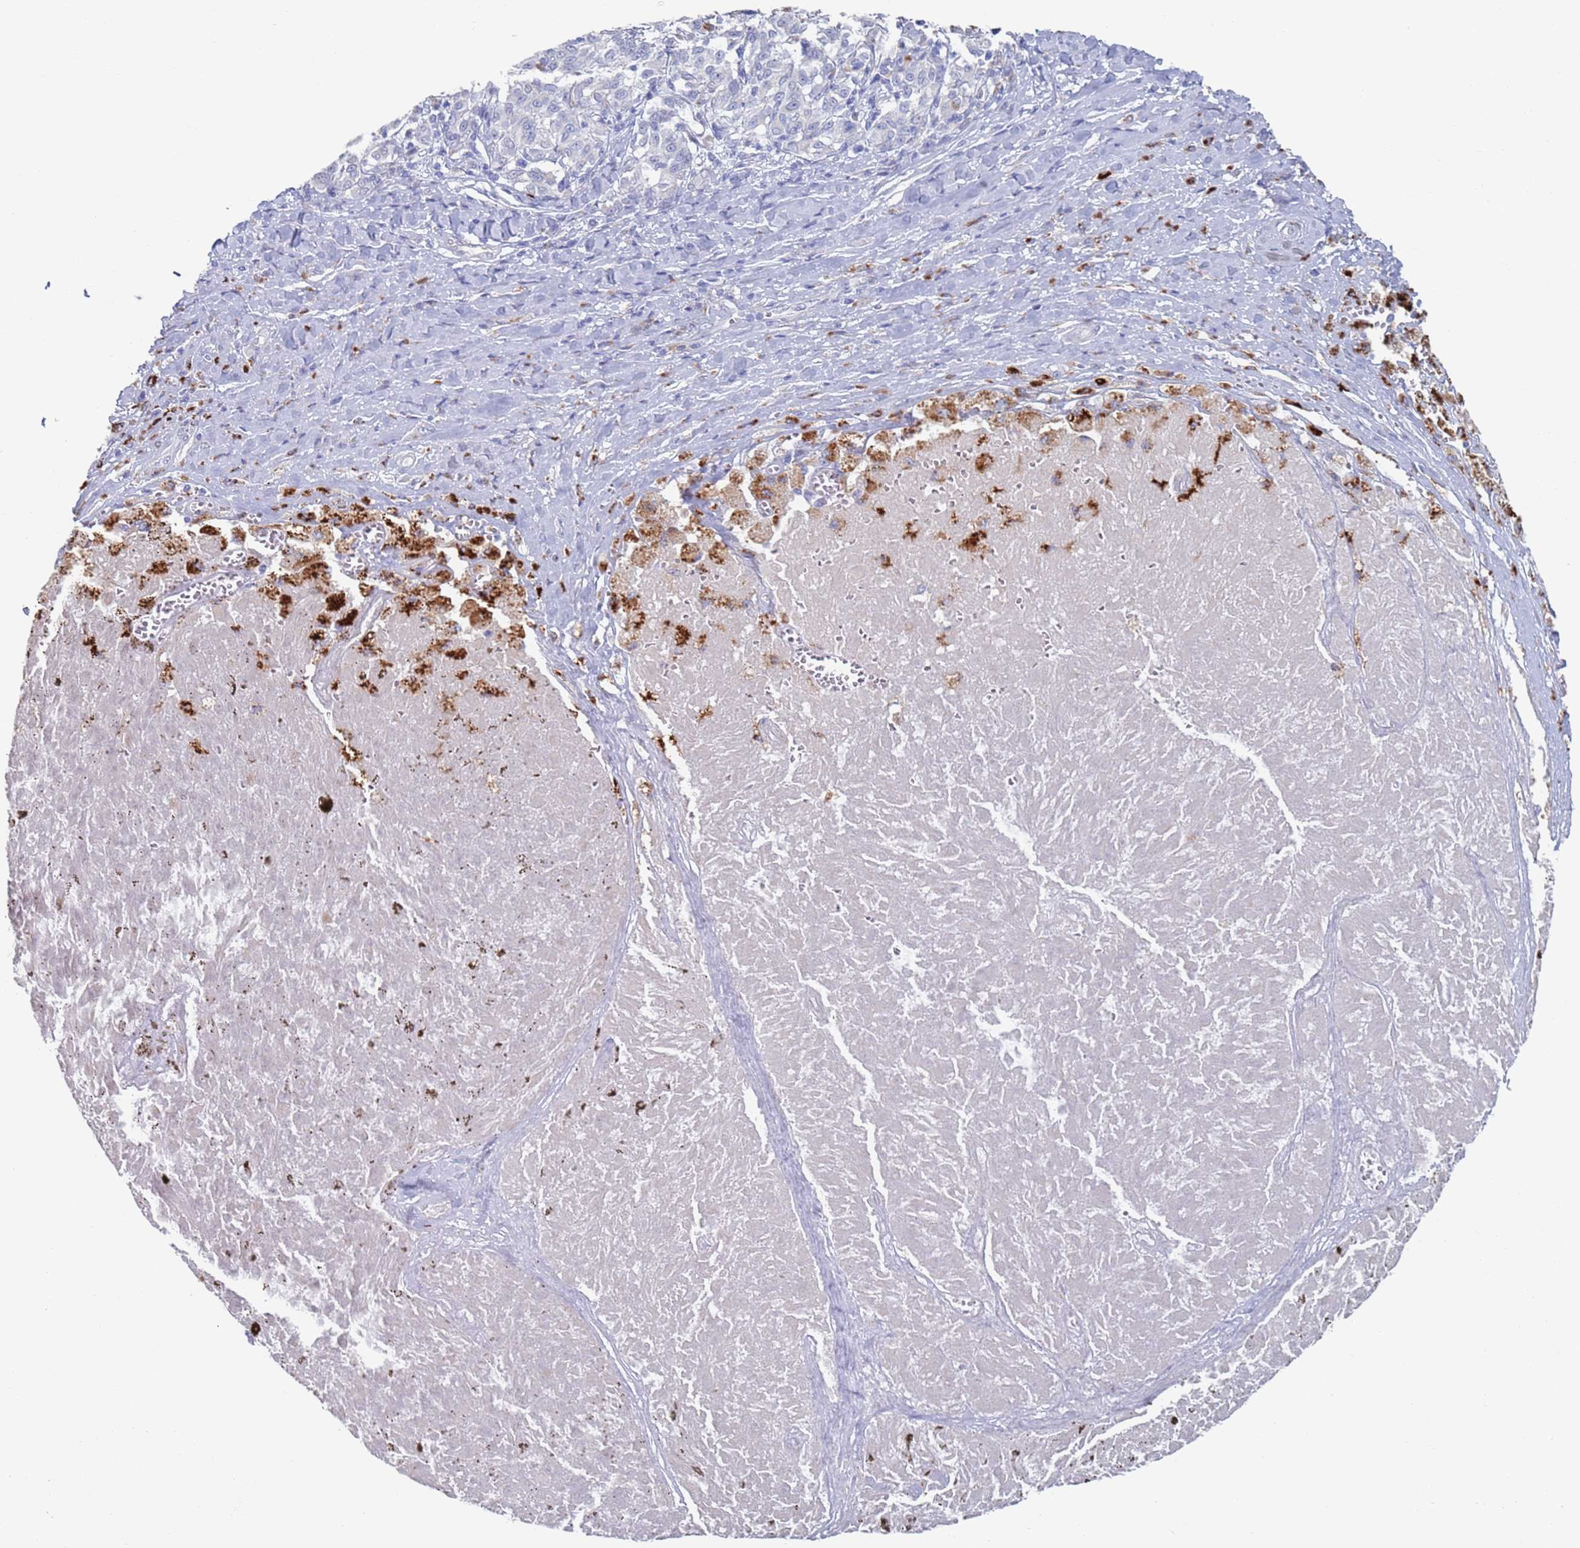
{"staining": {"intensity": "negative", "quantity": "none", "location": "none"}, "tissue": "melanoma", "cell_type": "Tumor cells", "image_type": "cancer", "snomed": [{"axis": "morphology", "description": "Malignant melanoma, NOS"}, {"axis": "topography", "description": "Skin"}], "caption": "This is an IHC image of melanoma. There is no expression in tumor cells.", "gene": "FUCA1", "patient": {"sex": "female", "age": 72}}